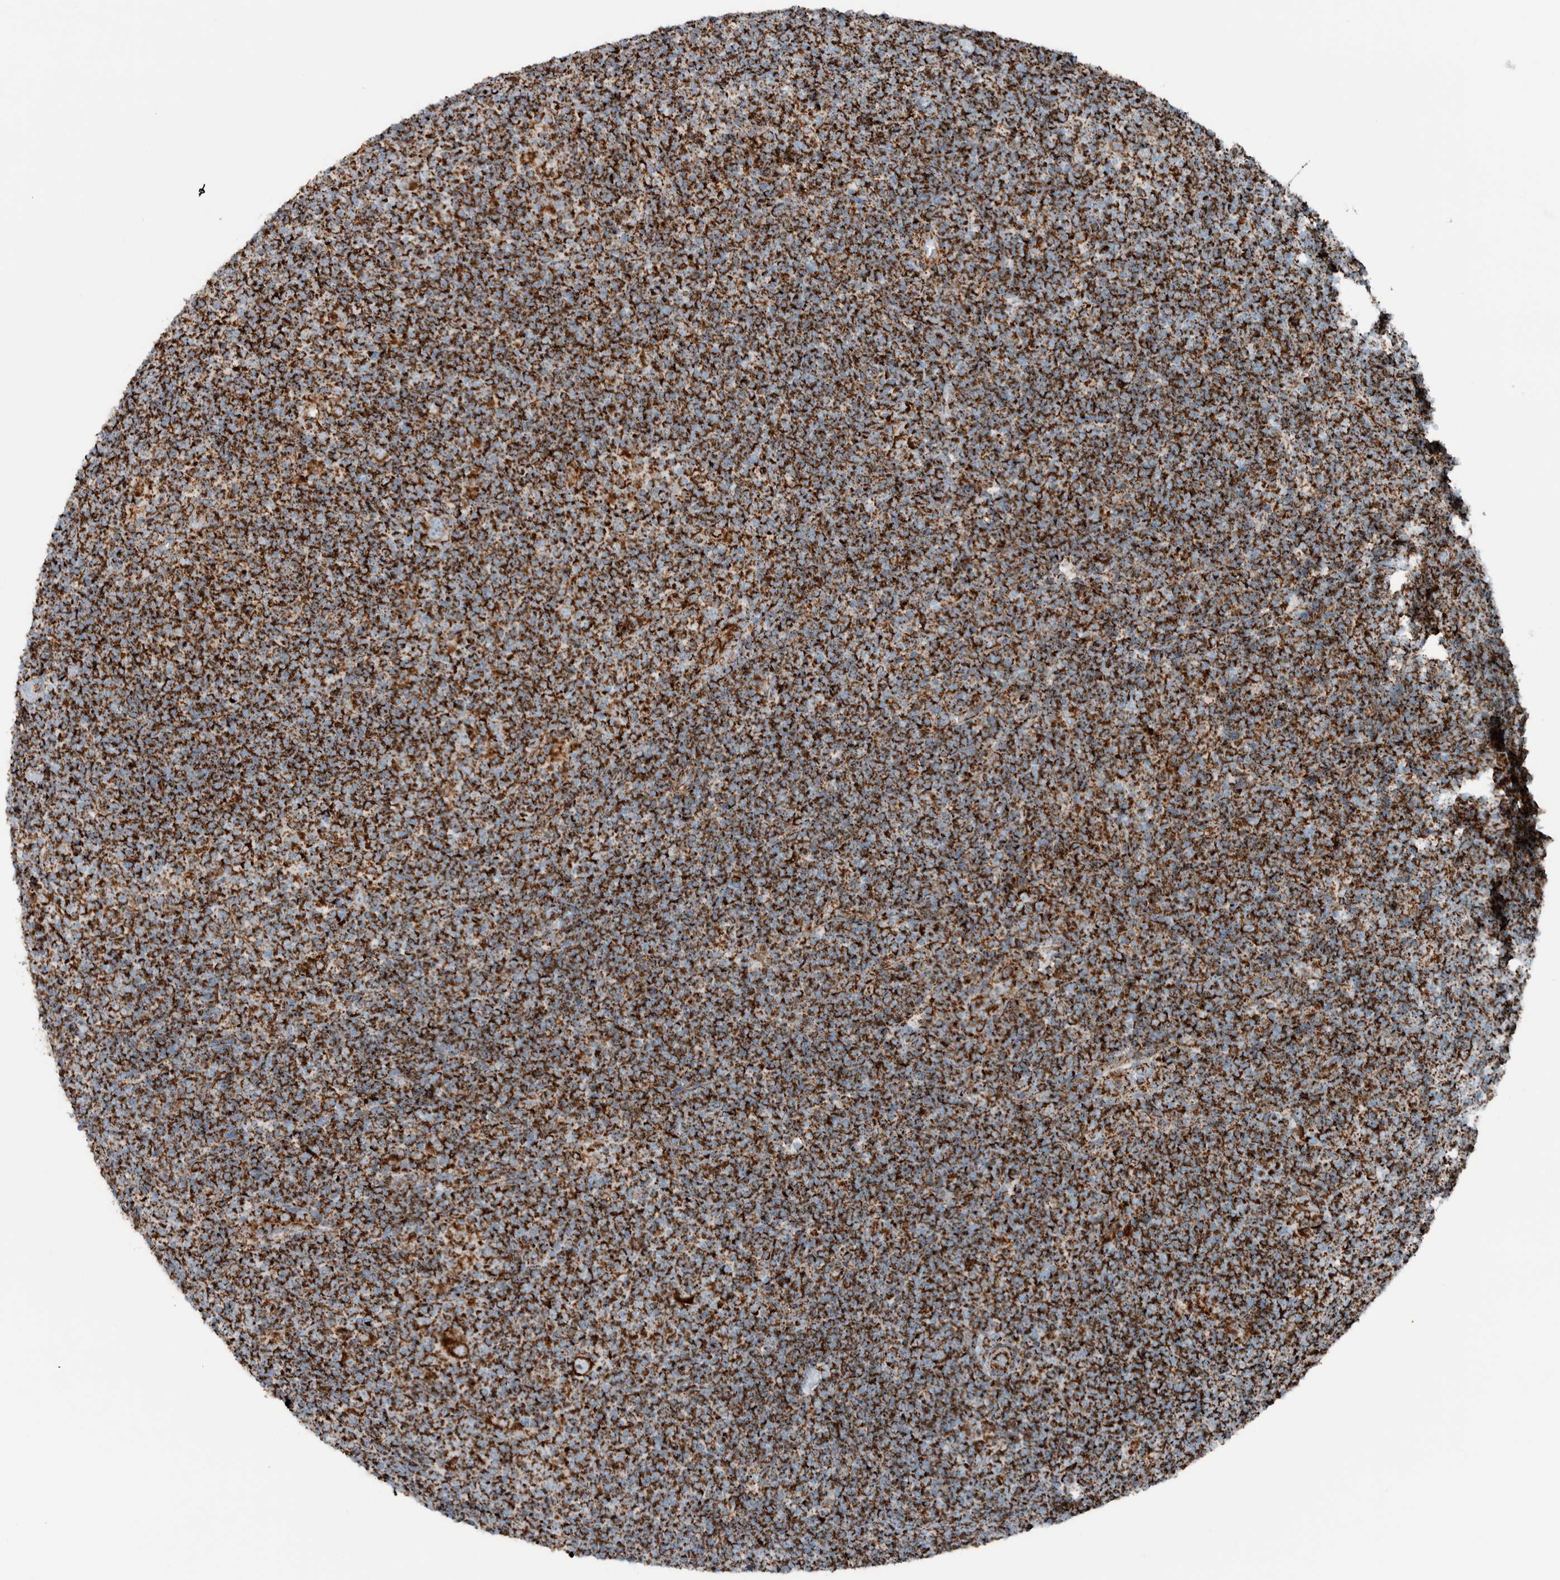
{"staining": {"intensity": "strong", "quantity": ">75%", "location": "cytoplasmic/membranous"}, "tissue": "lymphoma", "cell_type": "Tumor cells", "image_type": "cancer", "snomed": [{"axis": "morphology", "description": "Hodgkin's disease, NOS"}, {"axis": "topography", "description": "Lymph node"}], "caption": "Tumor cells show strong cytoplasmic/membranous staining in about >75% of cells in Hodgkin's disease.", "gene": "CNTROB", "patient": {"sex": "female", "age": 57}}